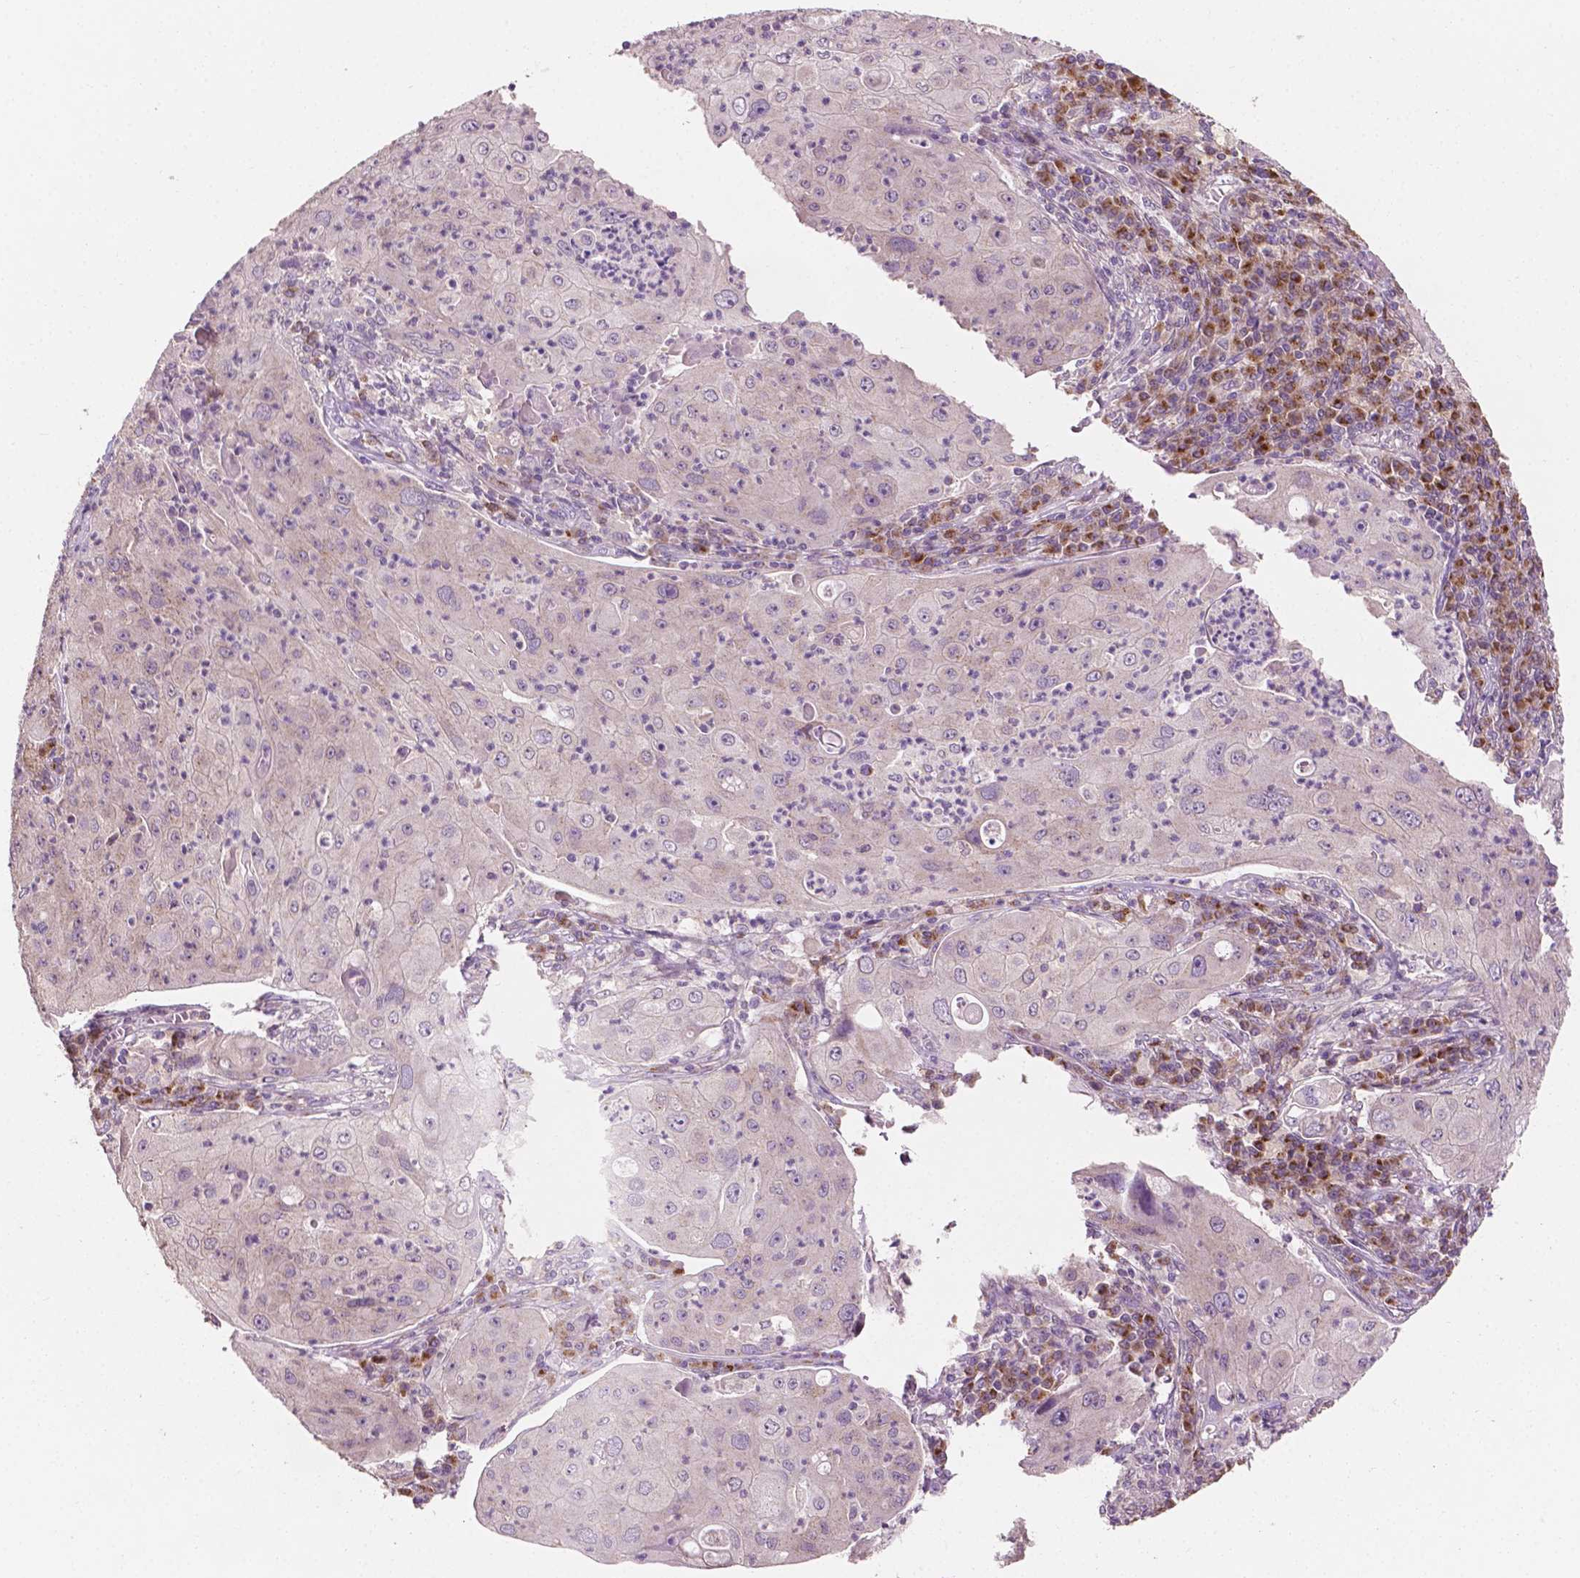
{"staining": {"intensity": "negative", "quantity": "none", "location": "none"}, "tissue": "lung cancer", "cell_type": "Tumor cells", "image_type": "cancer", "snomed": [{"axis": "morphology", "description": "Squamous cell carcinoma, NOS"}, {"axis": "topography", "description": "Lung"}], "caption": "Squamous cell carcinoma (lung) was stained to show a protein in brown. There is no significant positivity in tumor cells.", "gene": "EBAG9", "patient": {"sex": "female", "age": 59}}